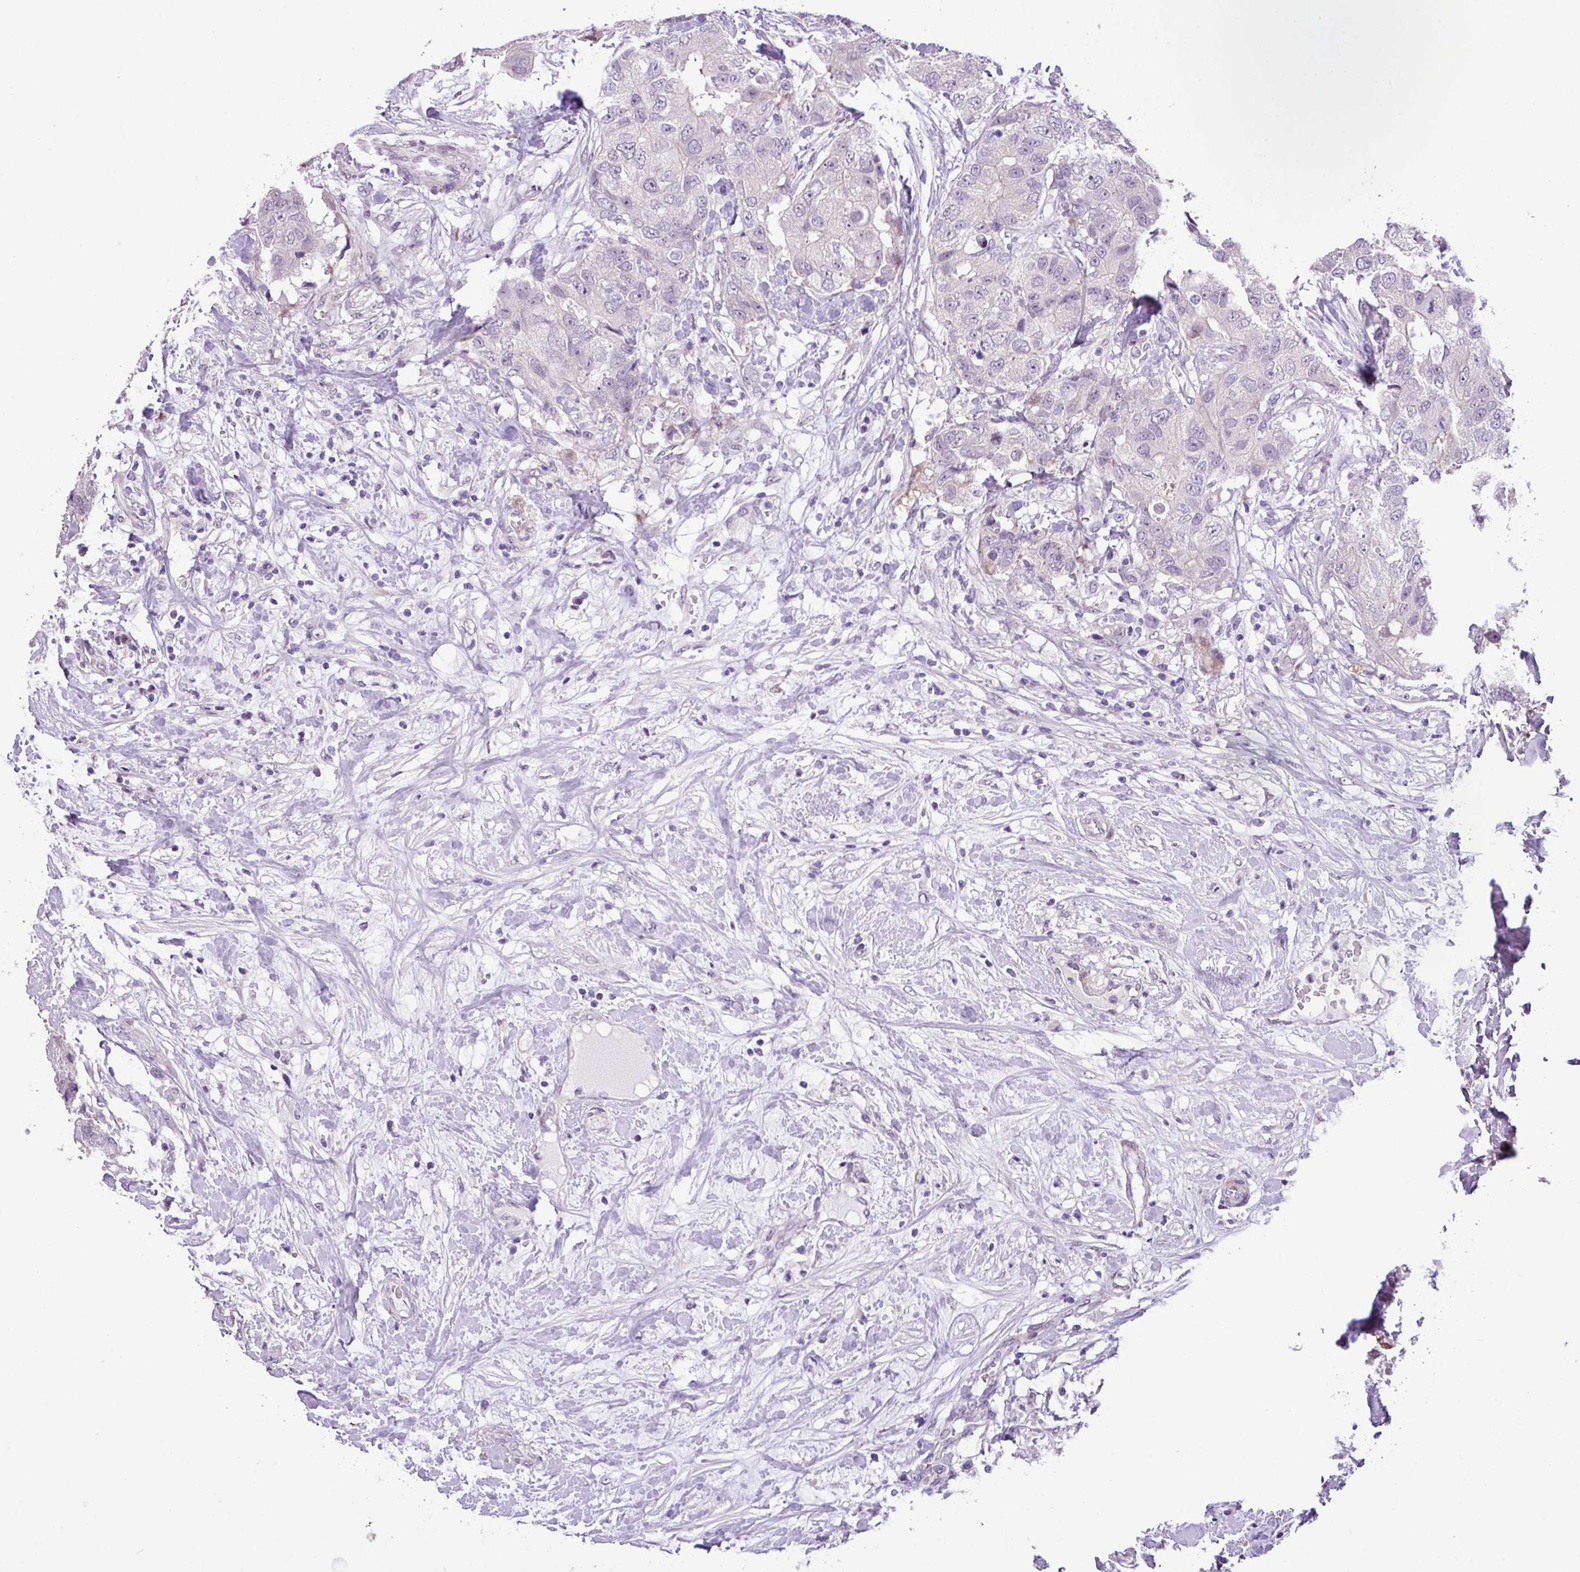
{"staining": {"intensity": "negative", "quantity": "none", "location": "none"}, "tissue": "breast cancer", "cell_type": "Tumor cells", "image_type": "cancer", "snomed": [{"axis": "morphology", "description": "Duct carcinoma"}, {"axis": "topography", "description": "Breast"}], "caption": "Immunohistochemistry of breast infiltrating ductal carcinoma demonstrates no positivity in tumor cells.", "gene": "YLPM1", "patient": {"sex": "female", "age": 62}}